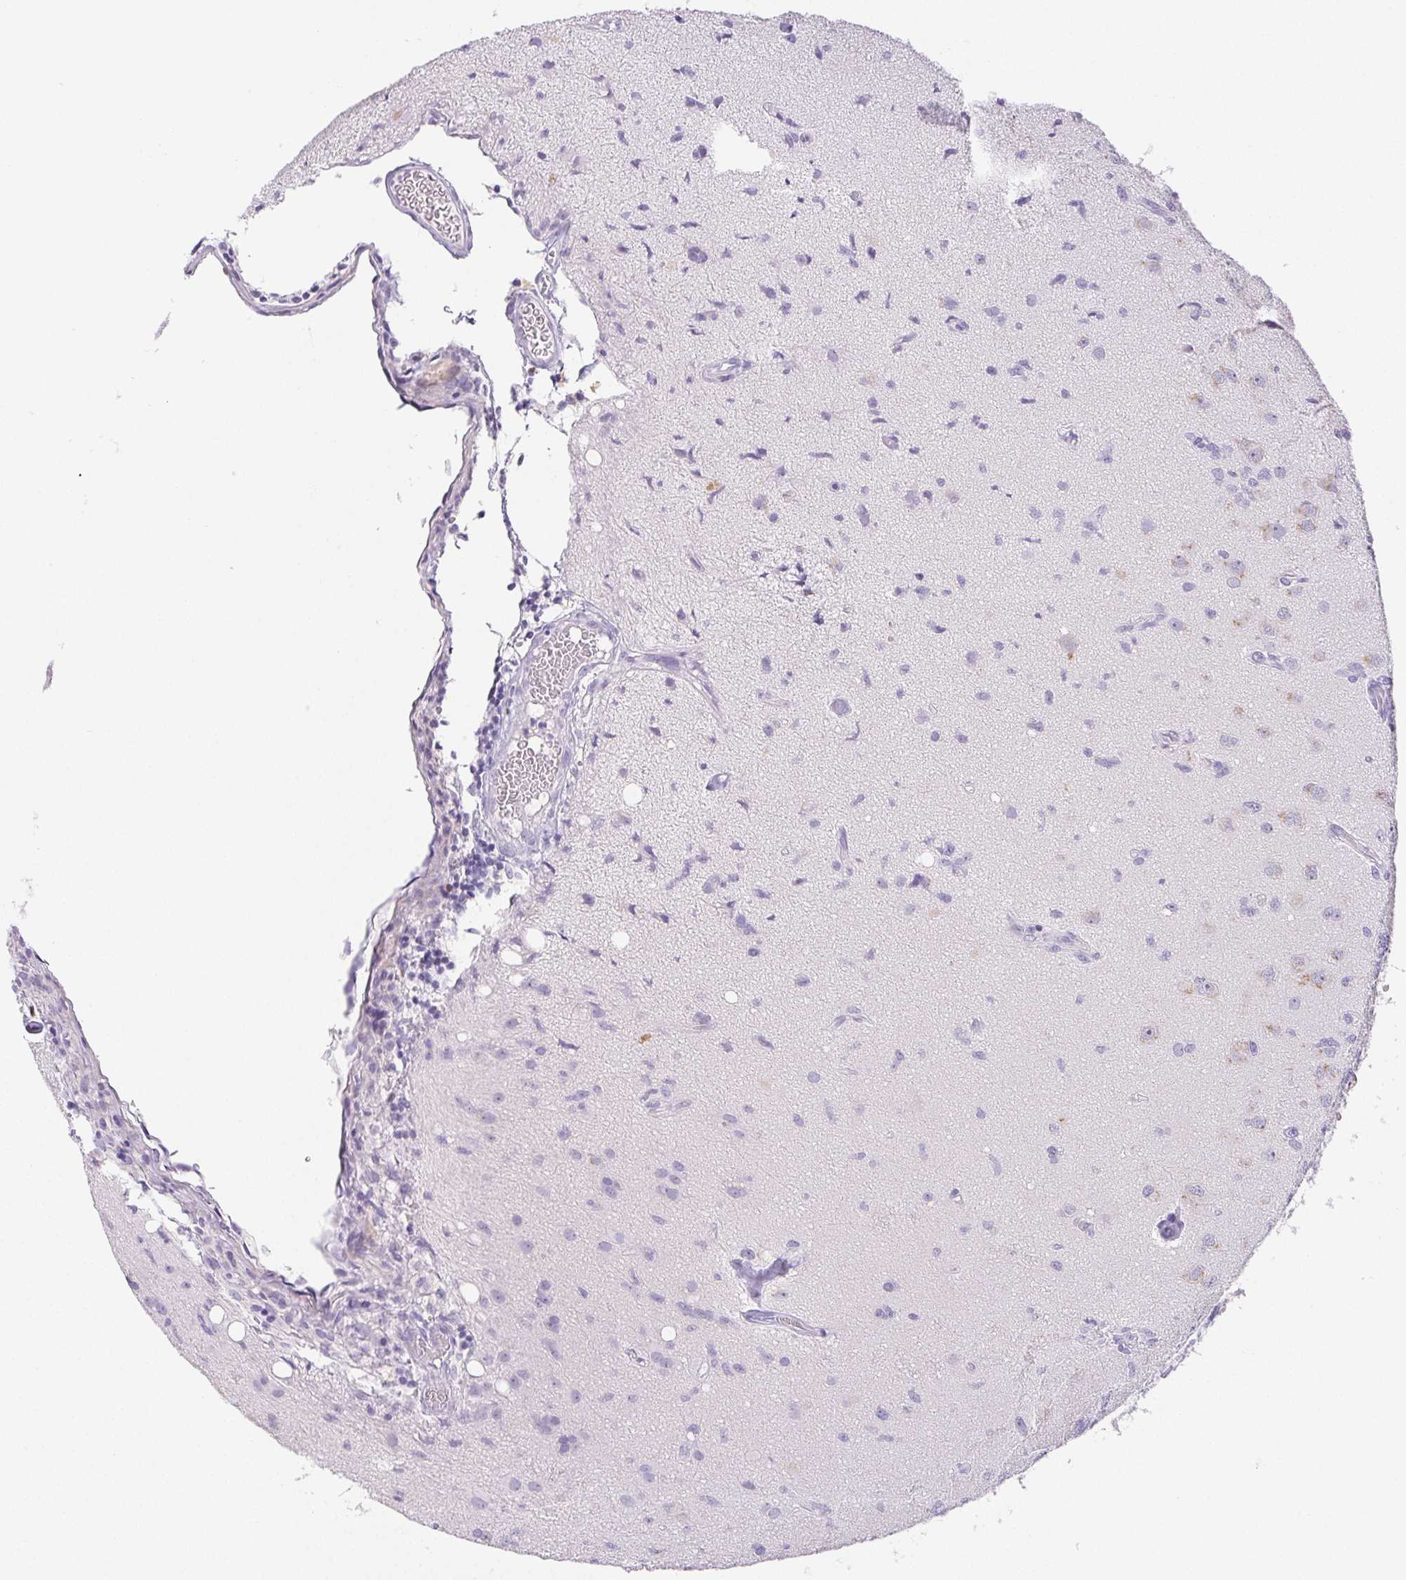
{"staining": {"intensity": "negative", "quantity": "none", "location": "none"}, "tissue": "glioma", "cell_type": "Tumor cells", "image_type": "cancer", "snomed": [{"axis": "morphology", "description": "Glioma, malignant, High grade"}, {"axis": "topography", "description": "Brain"}], "caption": "This is an immunohistochemistry (IHC) image of glioma. There is no positivity in tumor cells.", "gene": "ST8SIA3", "patient": {"sex": "male", "age": 67}}